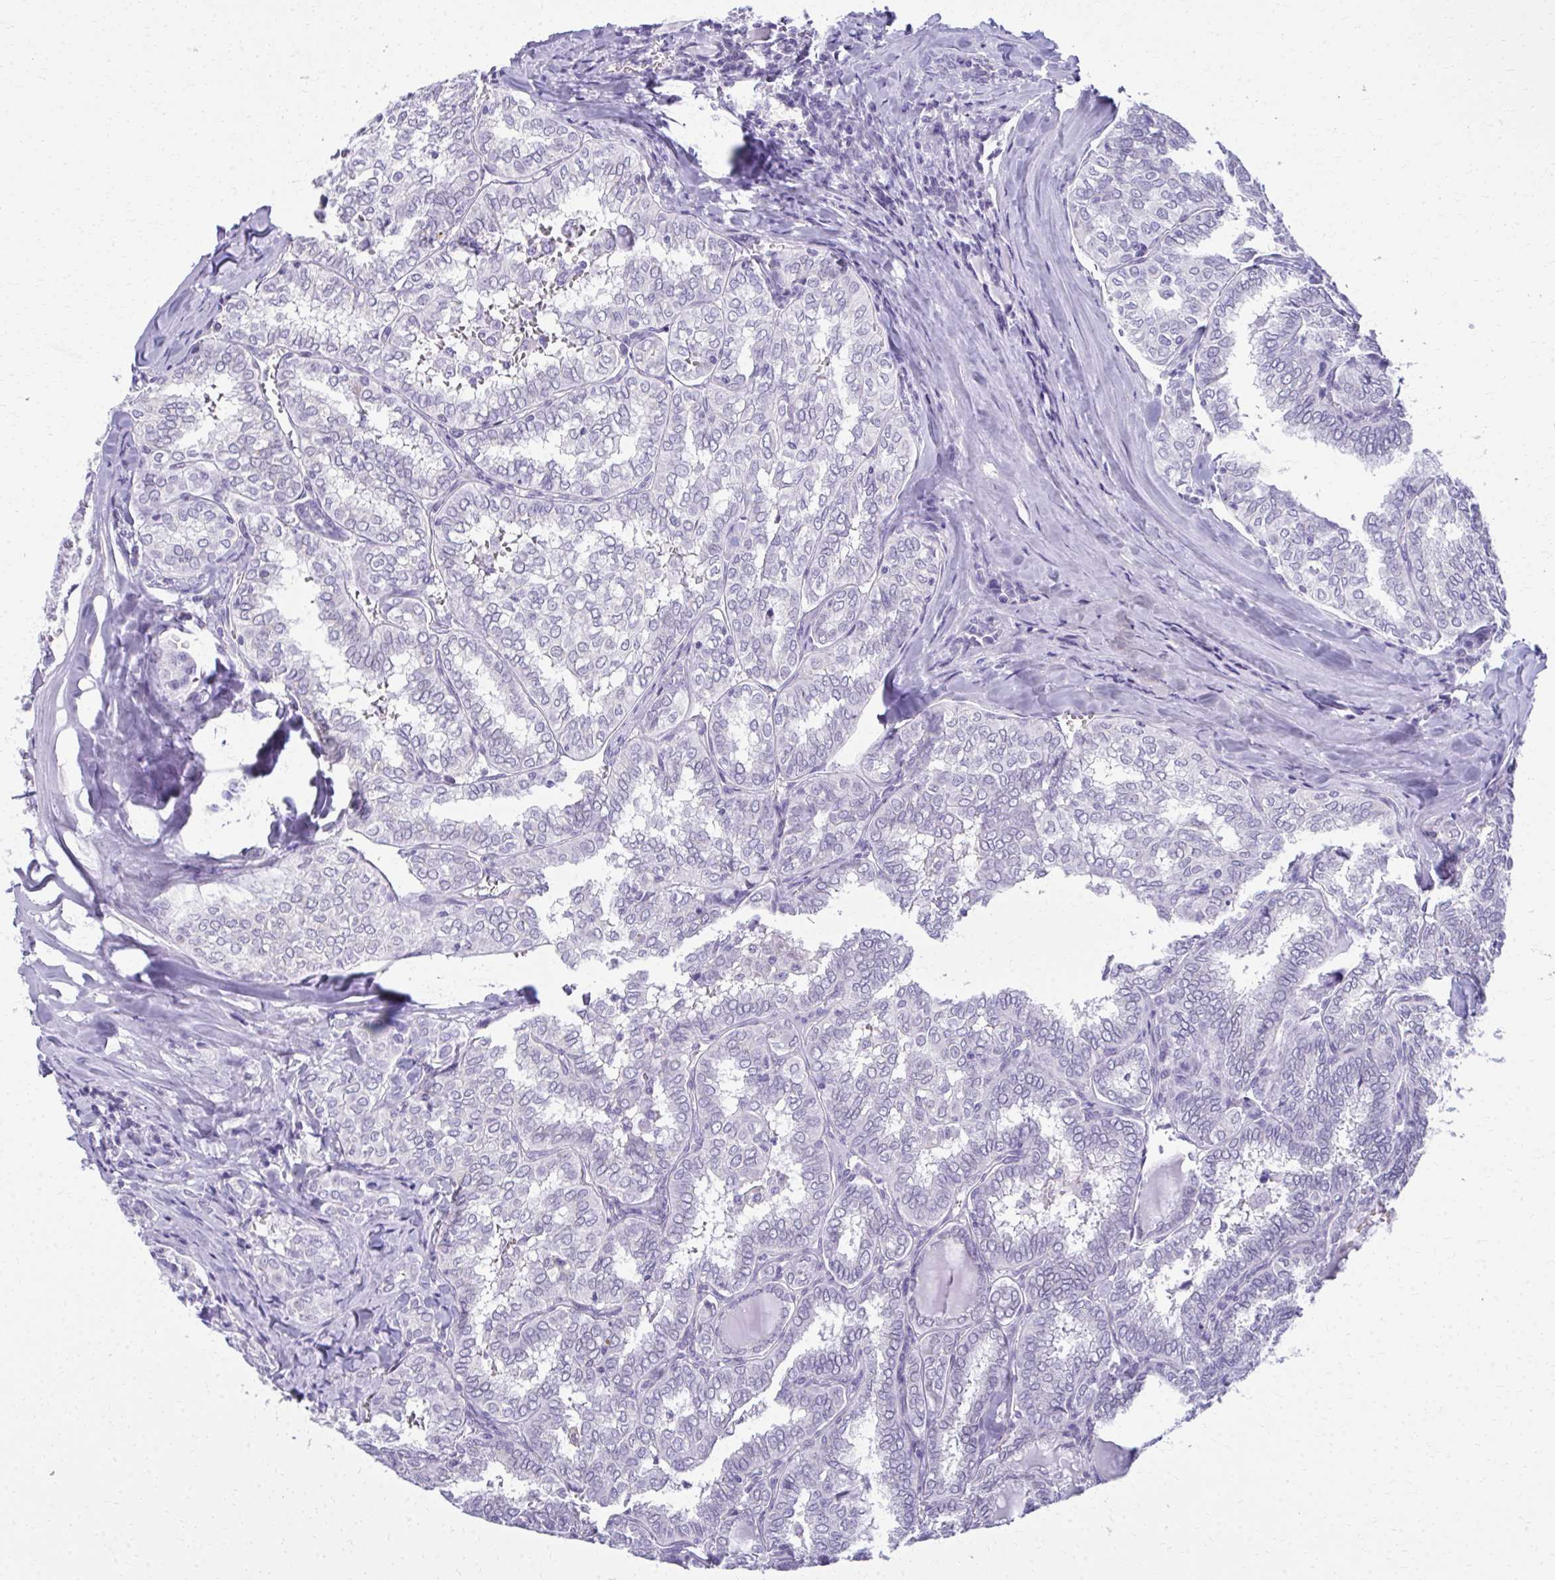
{"staining": {"intensity": "negative", "quantity": "none", "location": "none"}, "tissue": "thyroid cancer", "cell_type": "Tumor cells", "image_type": "cancer", "snomed": [{"axis": "morphology", "description": "Papillary adenocarcinoma, NOS"}, {"axis": "topography", "description": "Thyroid gland"}], "caption": "Immunohistochemistry image of neoplastic tissue: thyroid cancer stained with DAB (3,3'-diaminobenzidine) demonstrates no significant protein expression in tumor cells.", "gene": "SCLY", "patient": {"sex": "female", "age": 30}}